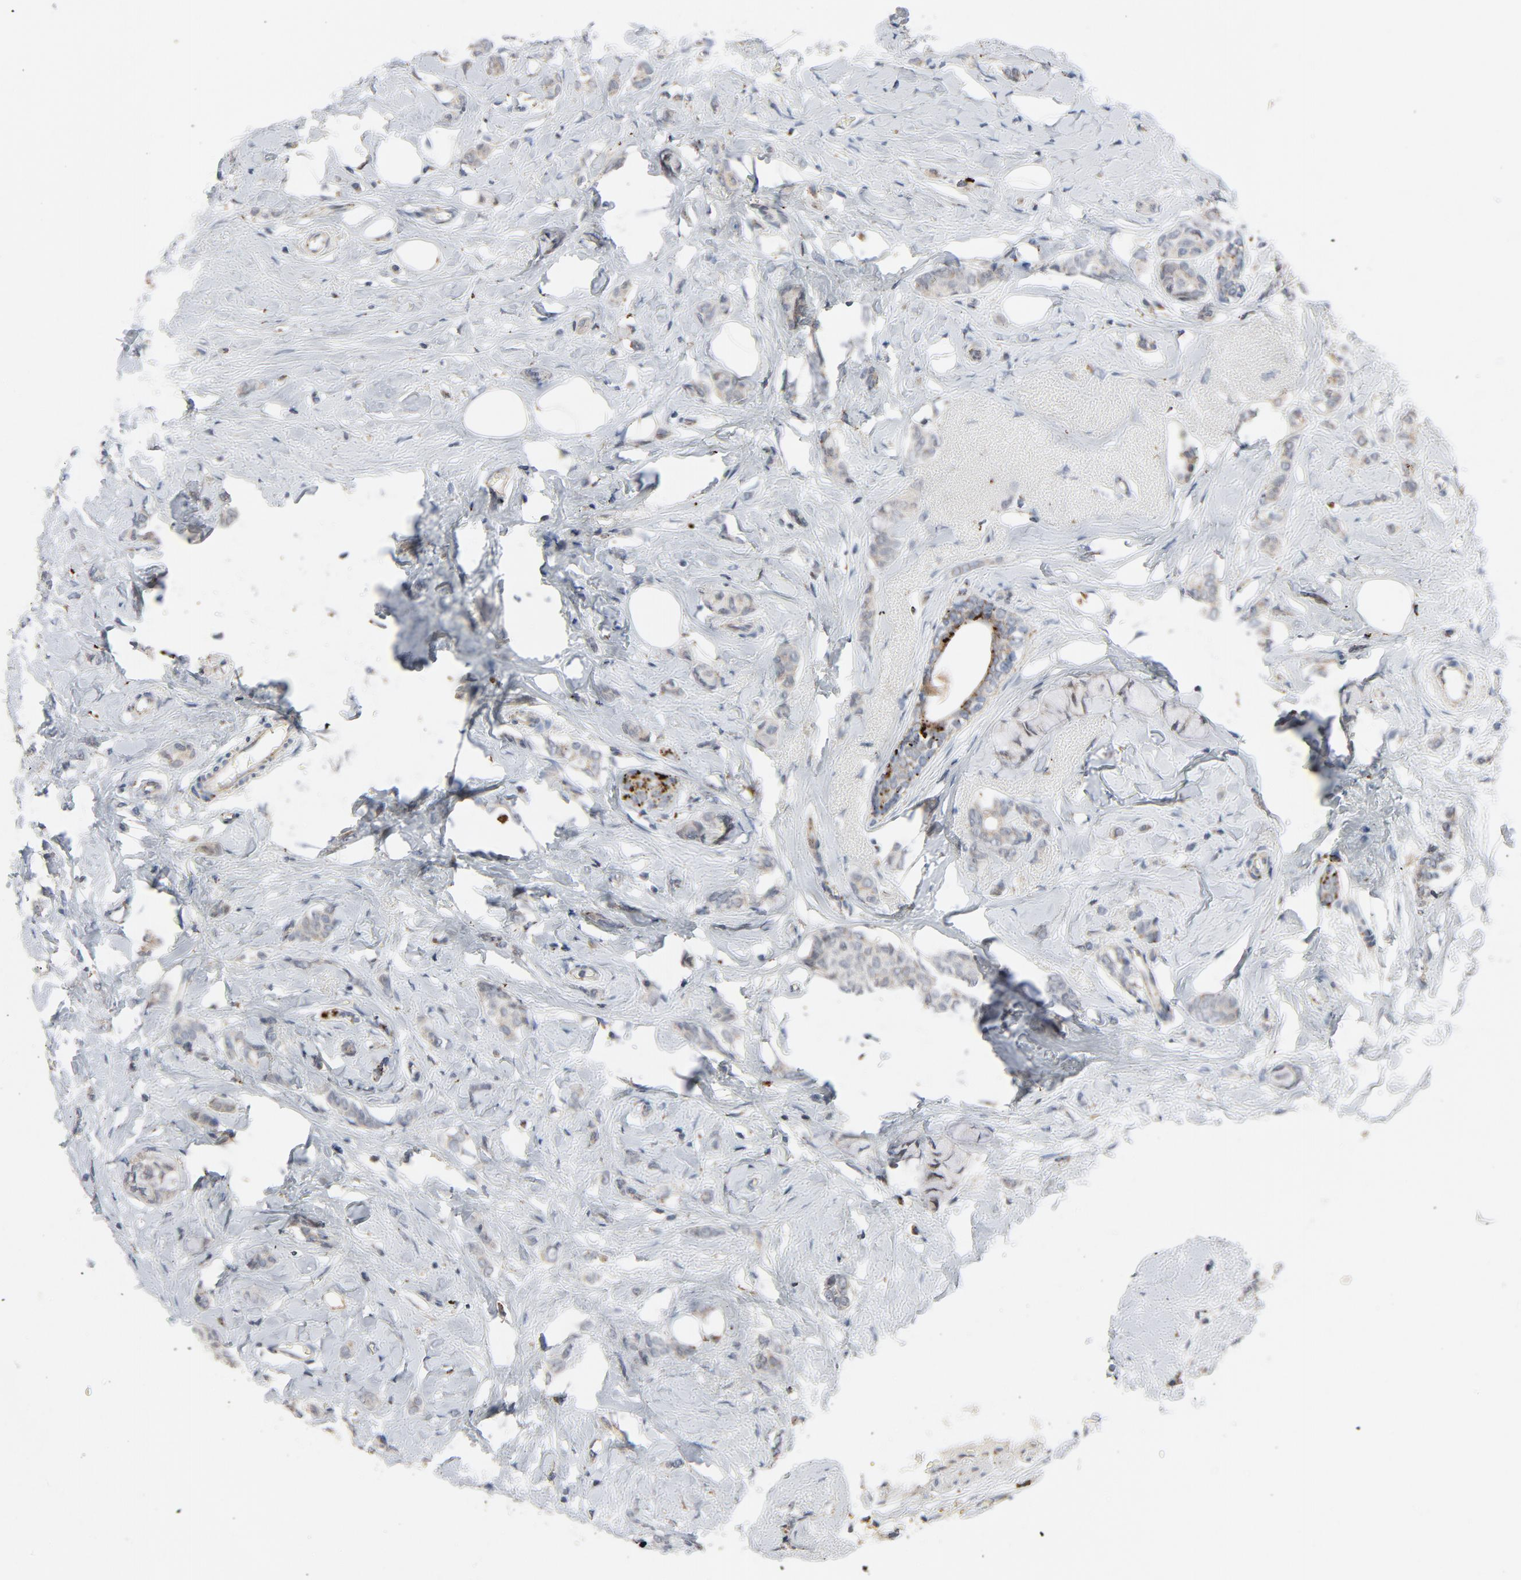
{"staining": {"intensity": "weak", "quantity": "25%-75%", "location": "cytoplasmic/membranous"}, "tissue": "breast cancer", "cell_type": "Tumor cells", "image_type": "cancer", "snomed": [{"axis": "morphology", "description": "Lobular carcinoma"}, {"axis": "topography", "description": "Breast"}], "caption": "Immunohistochemistry (DAB (3,3'-diaminobenzidine)) staining of lobular carcinoma (breast) demonstrates weak cytoplasmic/membranous protein staining in about 25%-75% of tumor cells. The protein of interest is stained brown, and the nuclei are stained in blue (DAB (3,3'-diaminobenzidine) IHC with brightfield microscopy, high magnification).", "gene": "AKT2", "patient": {"sex": "female", "age": 60}}